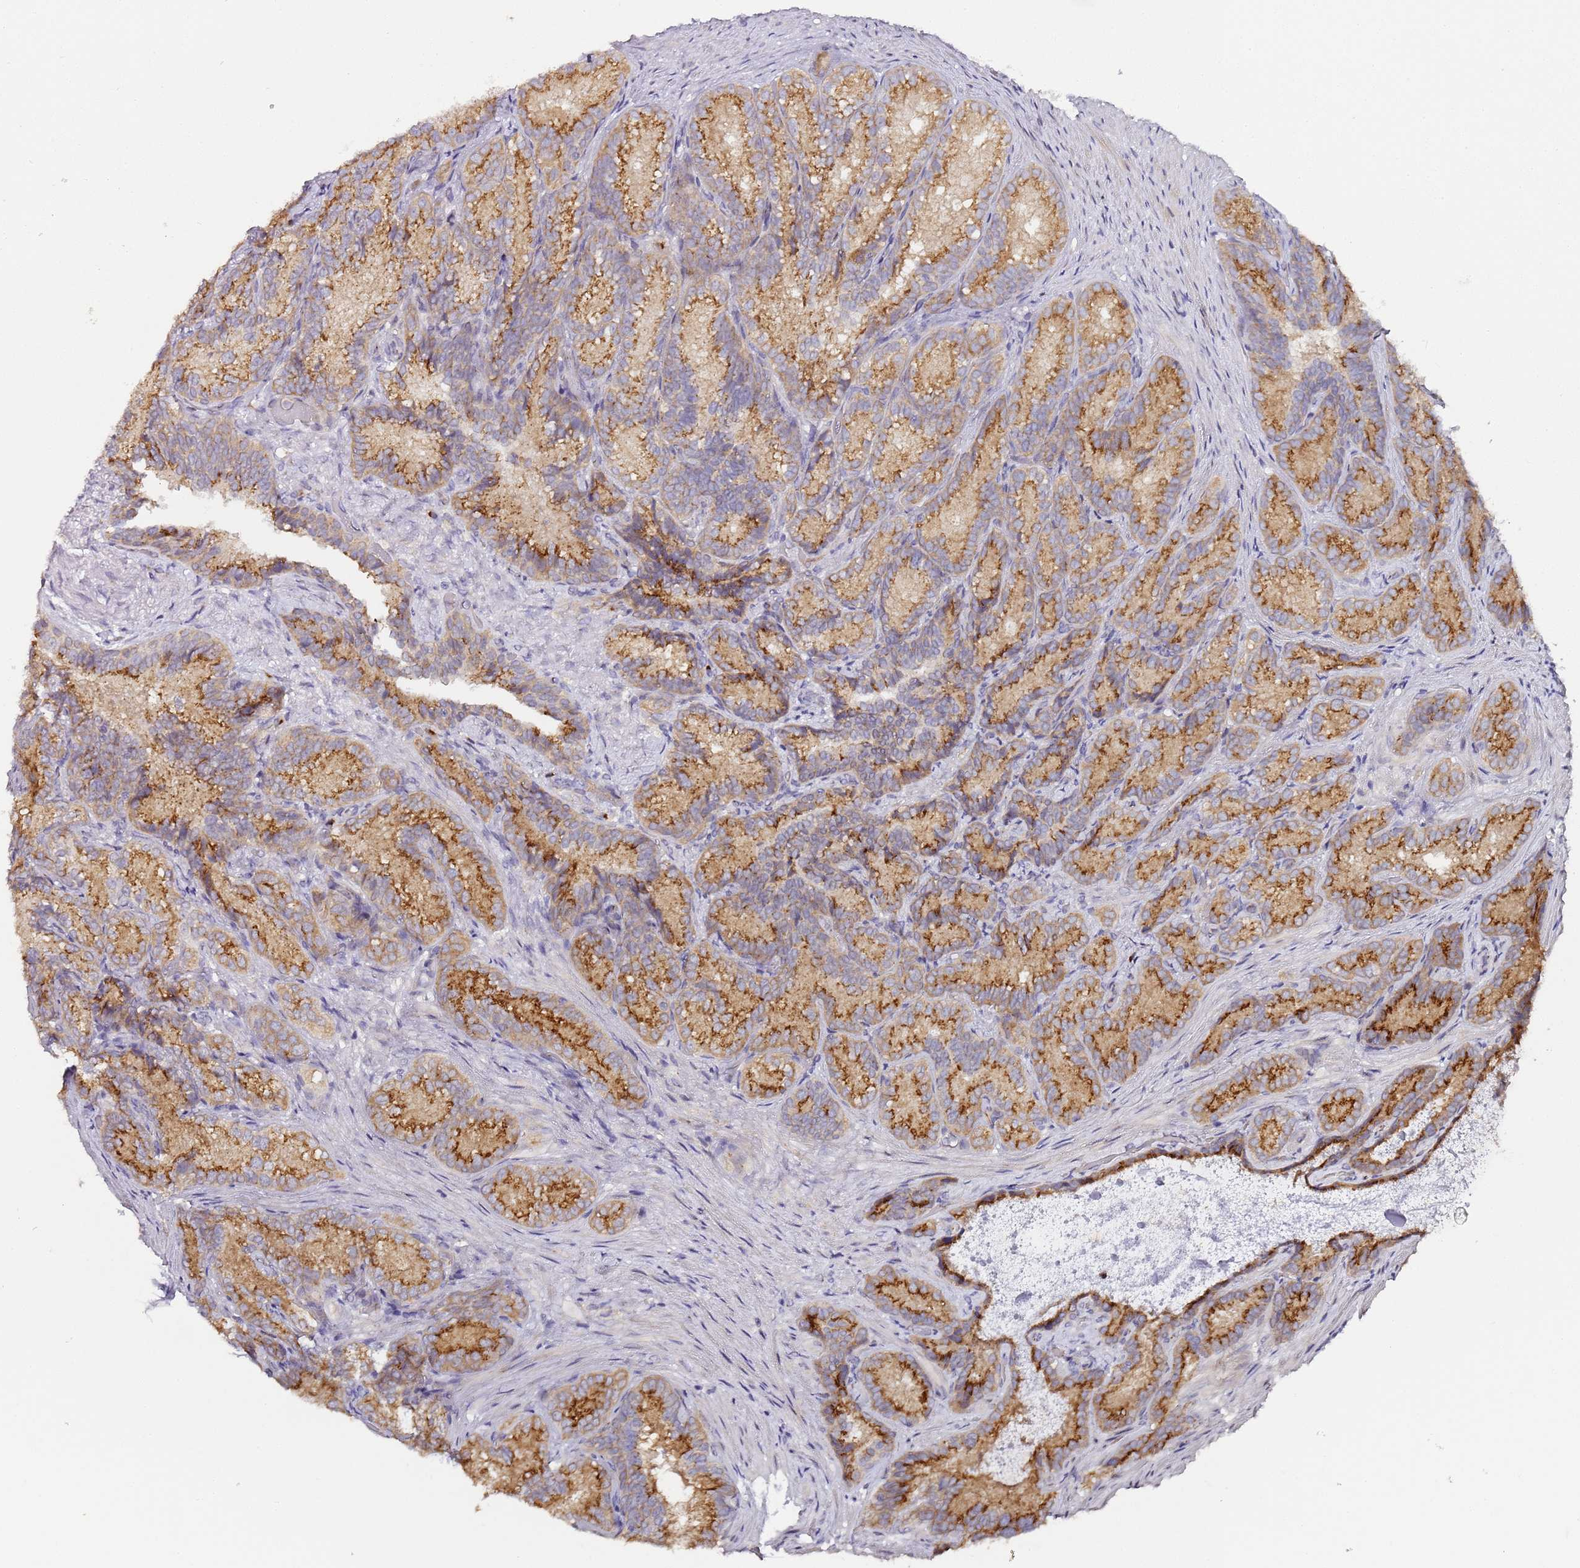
{"staining": {"intensity": "strong", "quantity": "25%-75%", "location": "cytoplasmic/membranous"}, "tissue": "seminal vesicle", "cell_type": "Glandular cells", "image_type": "normal", "snomed": [{"axis": "morphology", "description": "Normal tissue, NOS"}, {"axis": "topography", "description": "Seminal veicle"}], "caption": "Protein analysis of normal seminal vesicle shows strong cytoplasmic/membranous expression in about 25%-75% of glandular cells.", "gene": "MRPL49", "patient": {"sex": "male", "age": 58}}